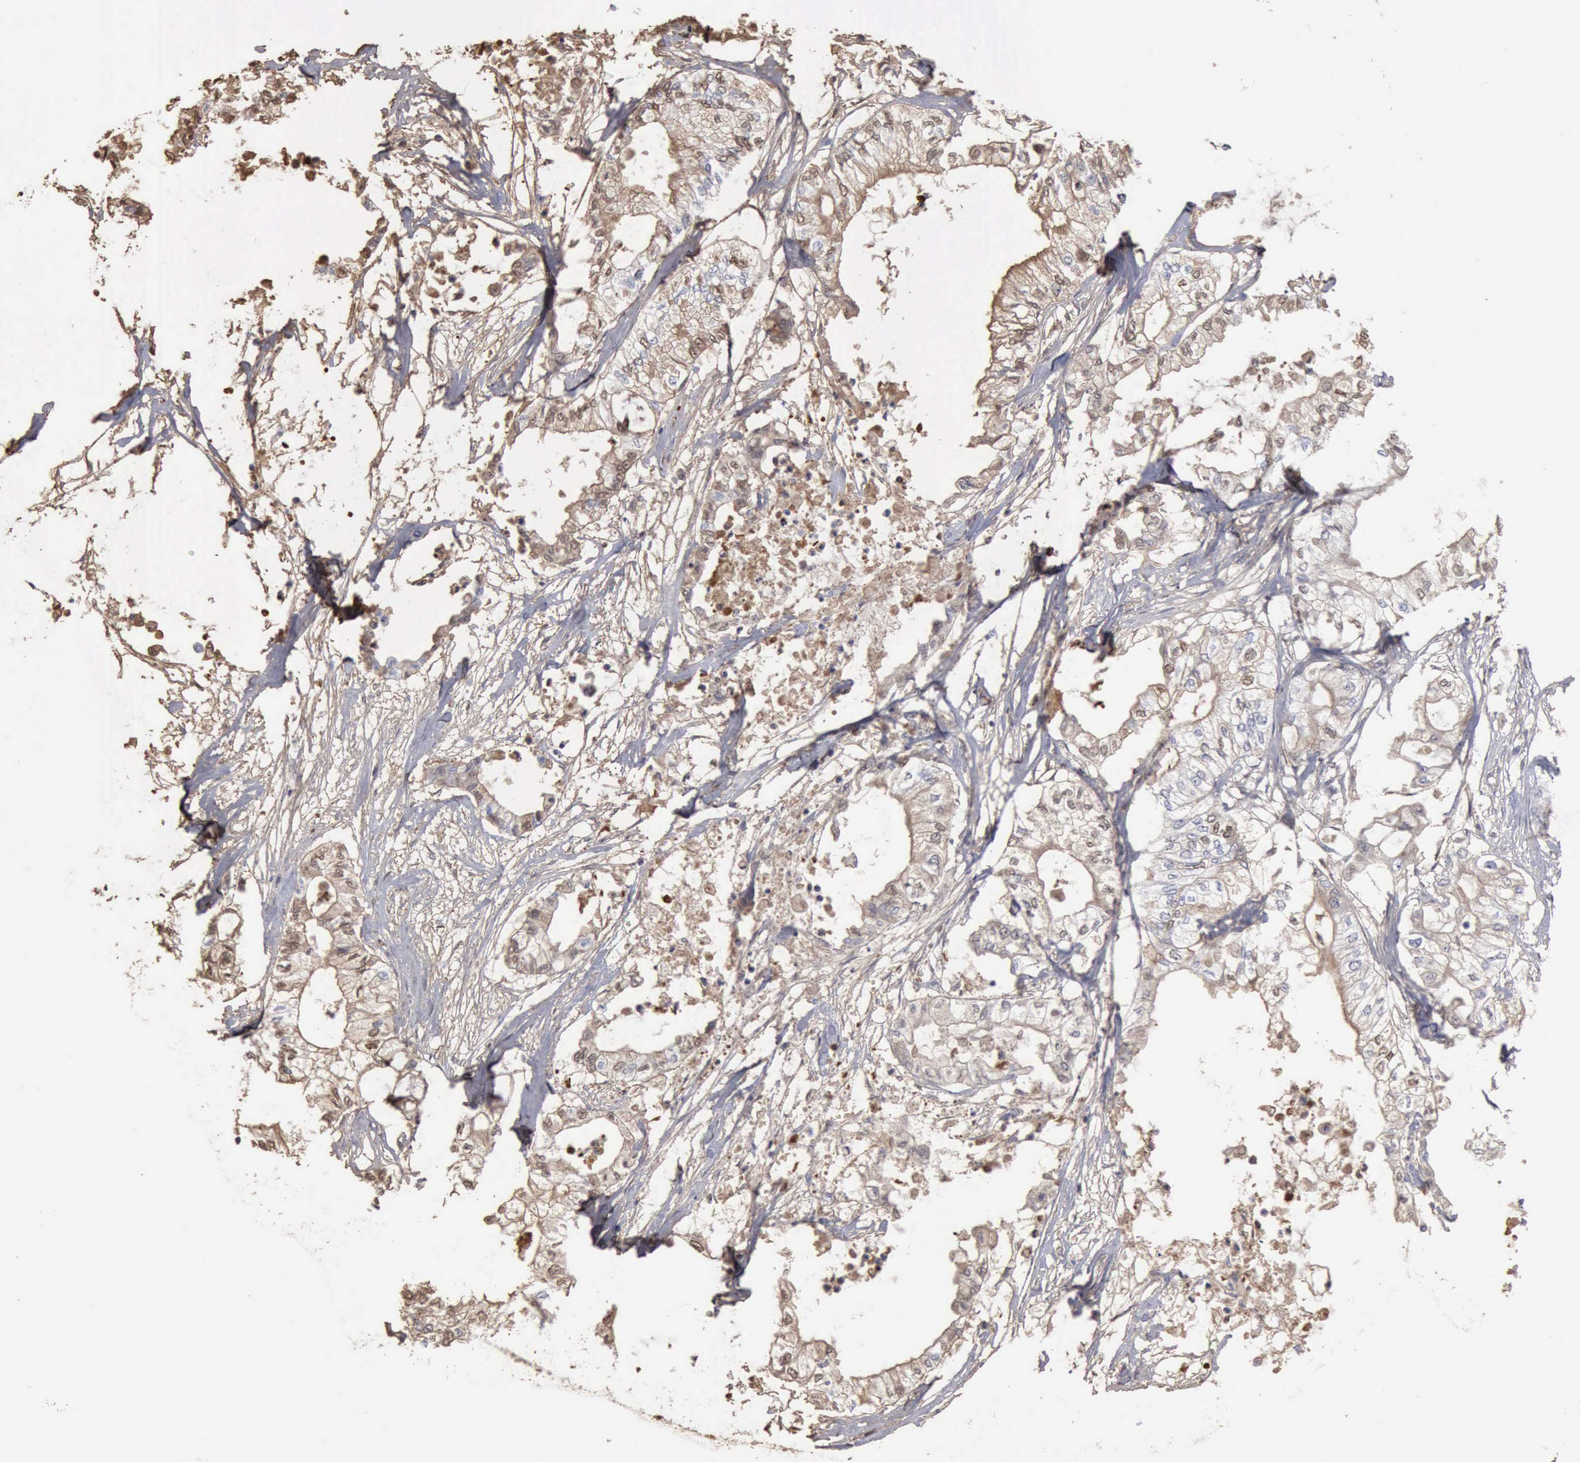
{"staining": {"intensity": "weak", "quantity": "25%-75%", "location": "cytoplasmic/membranous,nuclear"}, "tissue": "pancreatic cancer", "cell_type": "Tumor cells", "image_type": "cancer", "snomed": [{"axis": "morphology", "description": "Adenocarcinoma, NOS"}, {"axis": "topography", "description": "Pancreas"}], "caption": "Human pancreatic cancer stained for a protein (brown) demonstrates weak cytoplasmic/membranous and nuclear positive staining in about 25%-75% of tumor cells.", "gene": "SERPINA1", "patient": {"sex": "male", "age": 79}}